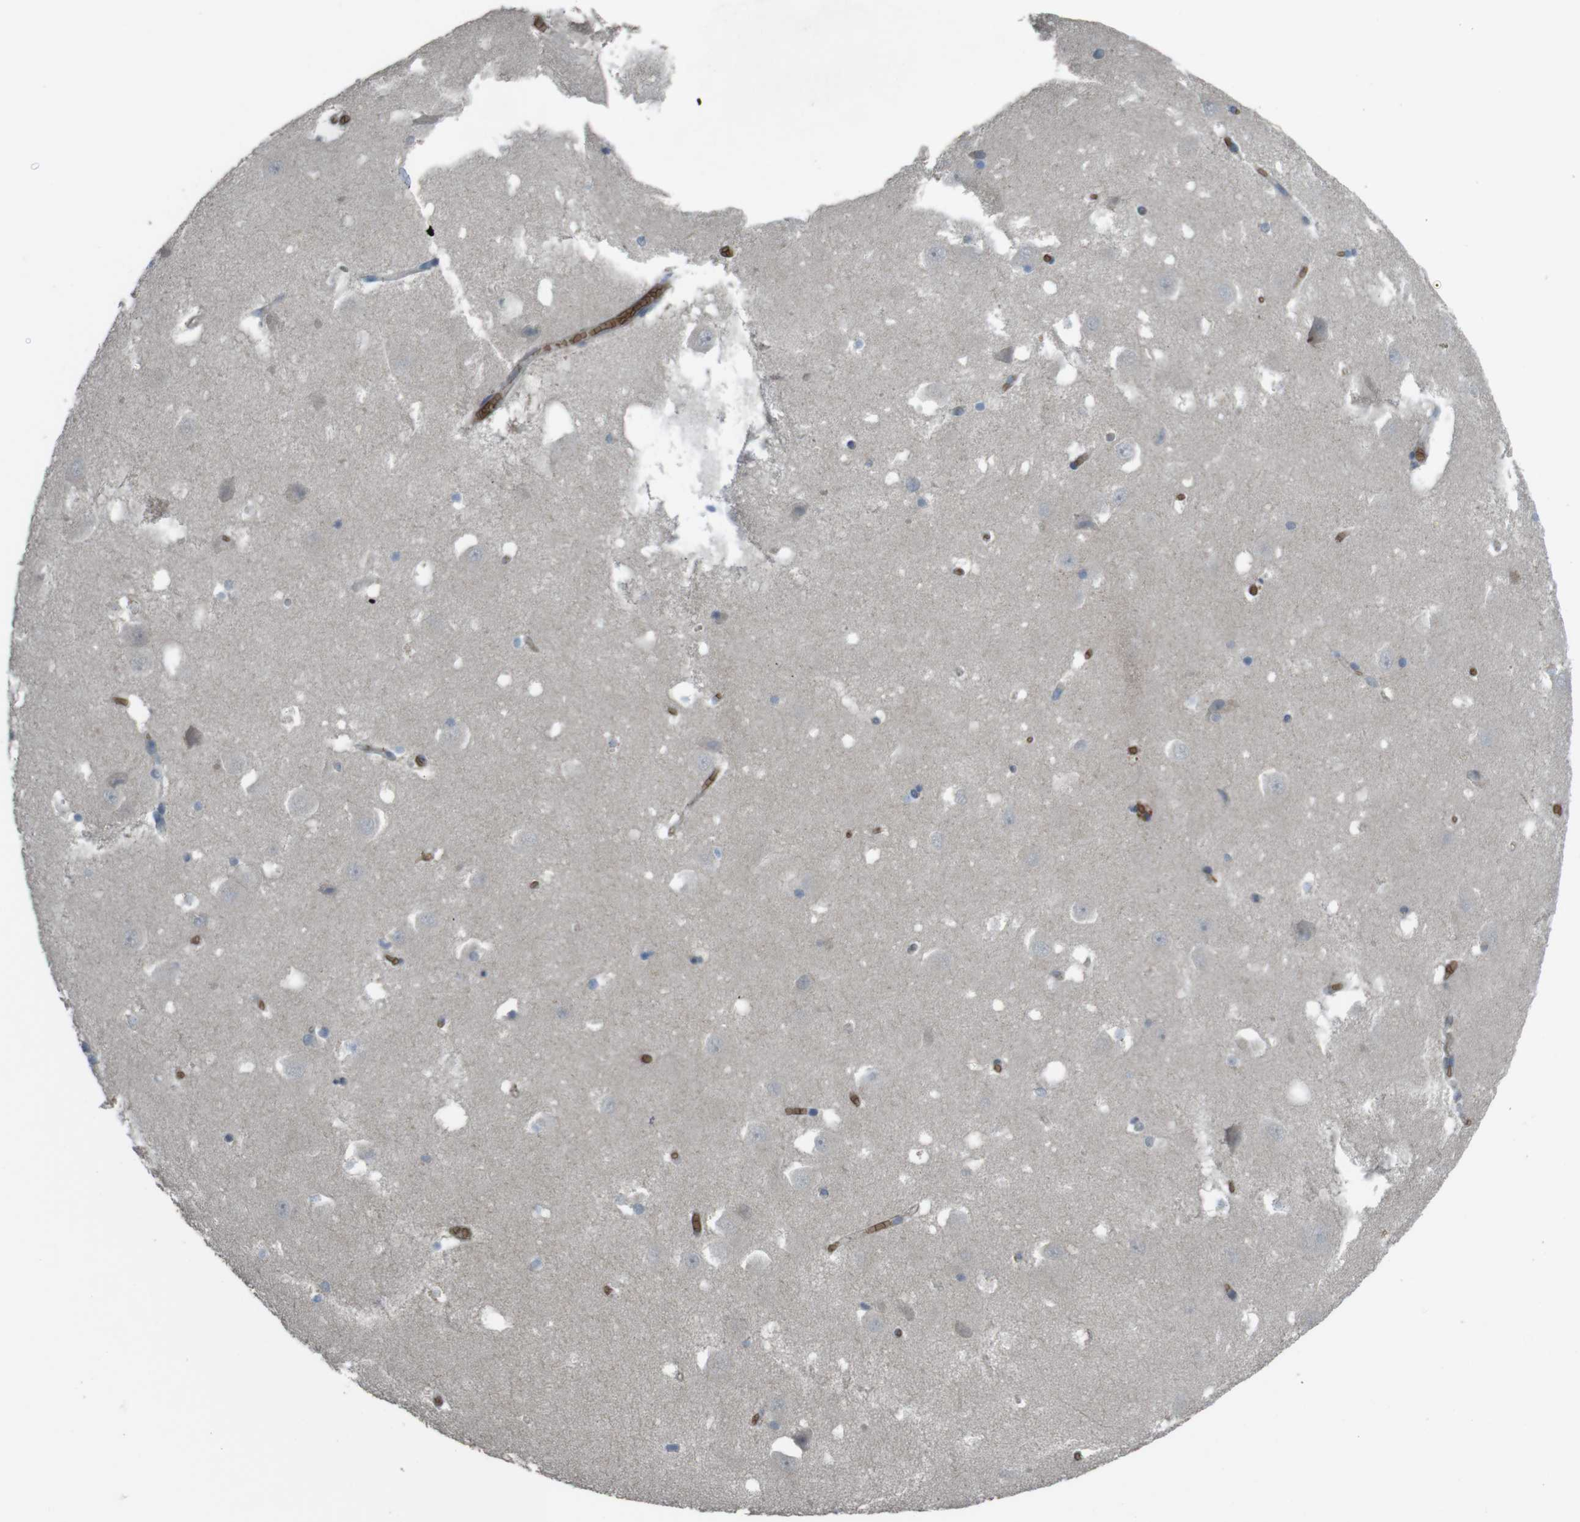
{"staining": {"intensity": "negative", "quantity": "none", "location": "none"}, "tissue": "hippocampus", "cell_type": "Glial cells", "image_type": "normal", "snomed": [{"axis": "morphology", "description": "Normal tissue, NOS"}, {"axis": "topography", "description": "Hippocampus"}], "caption": "A high-resolution photomicrograph shows immunohistochemistry (IHC) staining of unremarkable hippocampus, which shows no significant staining in glial cells. (DAB immunohistochemistry, high magnification).", "gene": "GYPA", "patient": {"sex": "male", "age": 45}}